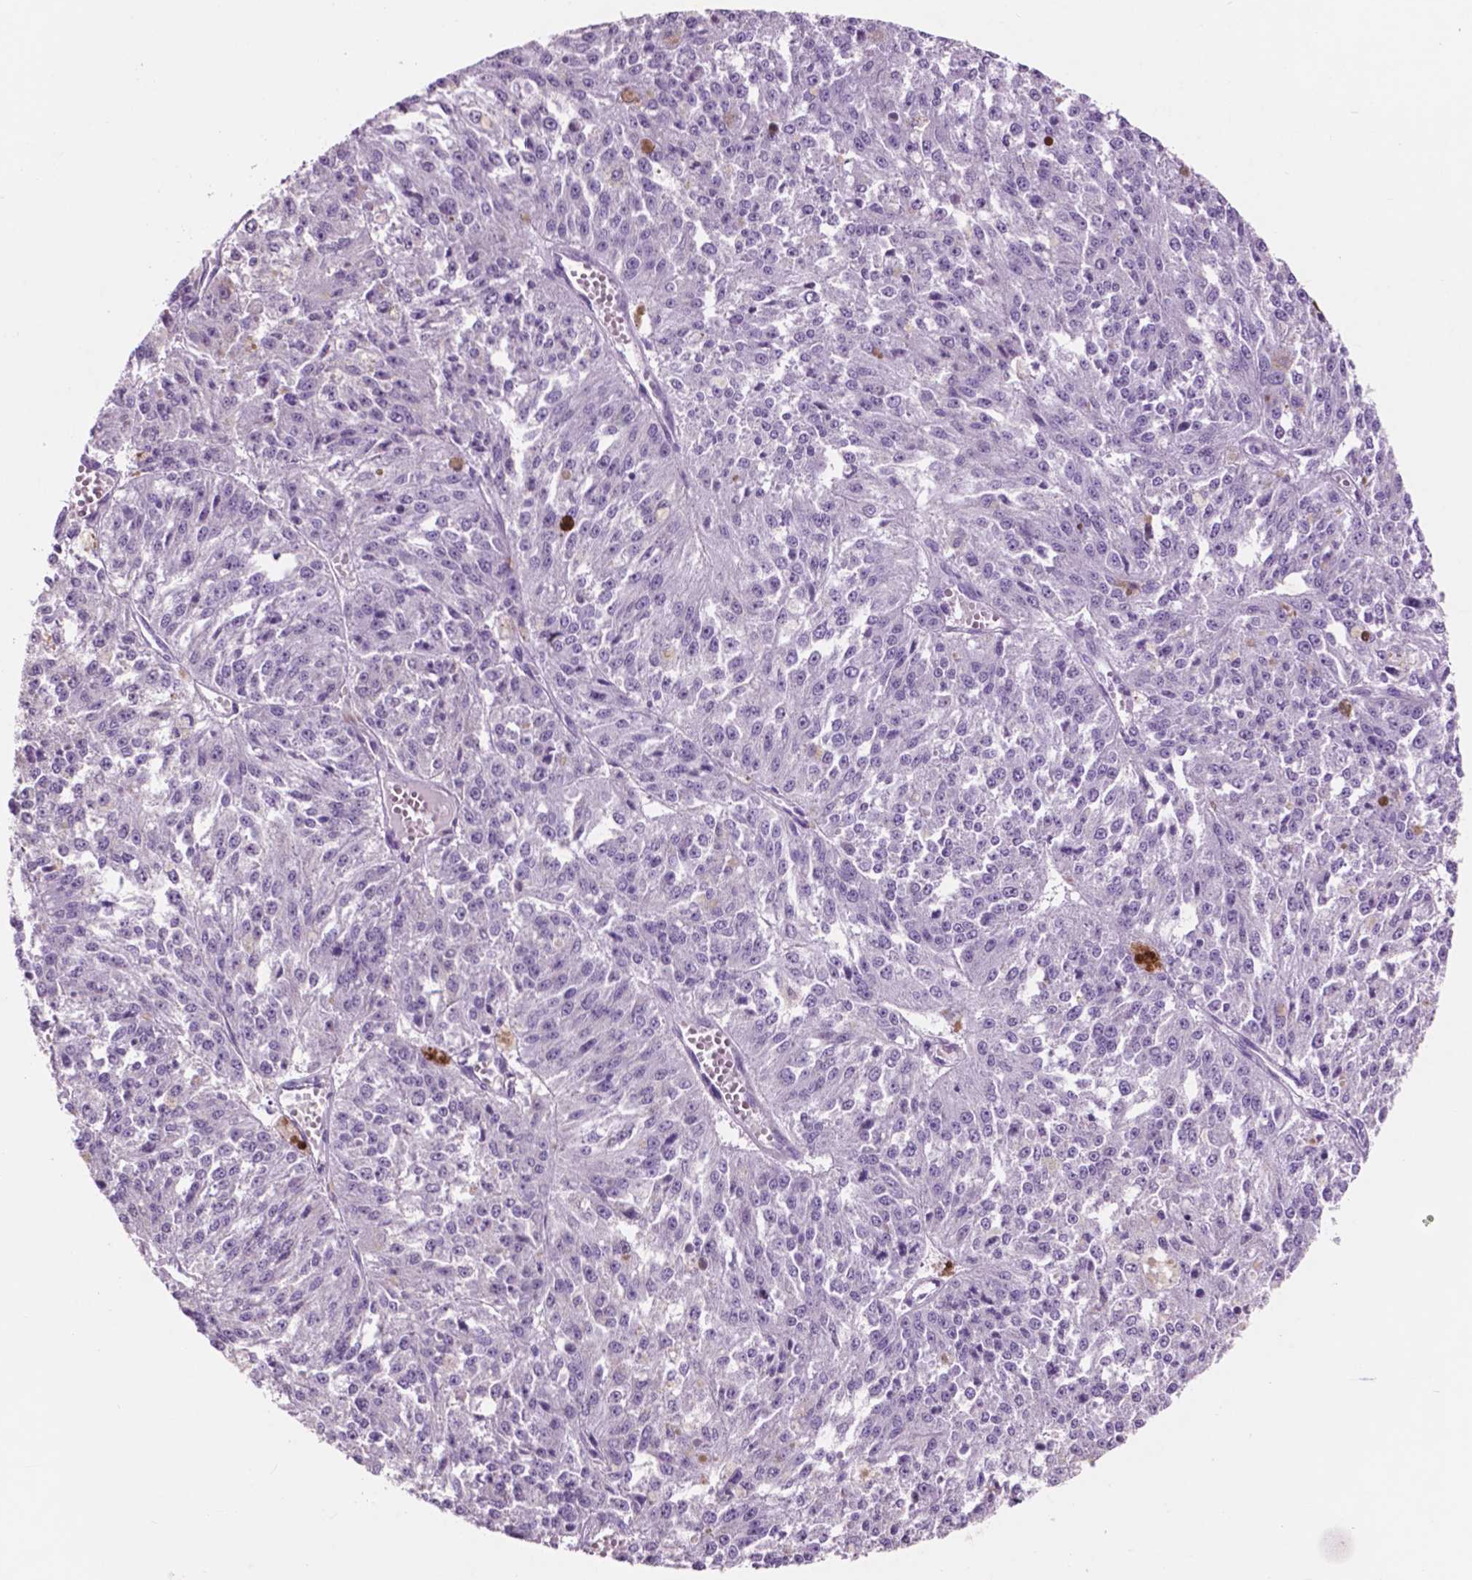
{"staining": {"intensity": "negative", "quantity": "none", "location": "none"}, "tissue": "melanoma", "cell_type": "Tumor cells", "image_type": "cancer", "snomed": [{"axis": "morphology", "description": "Malignant melanoma, Metastatic site"}, {"axis": "topography", "description": "Lymph node"}], "caption": "This is an immunohistochemistry (IHC) photomicrograph of human melanoma. There is no staining in tumor cells.", "gene": "IDO1", "patient": {"sex": "female", "age": 64}}